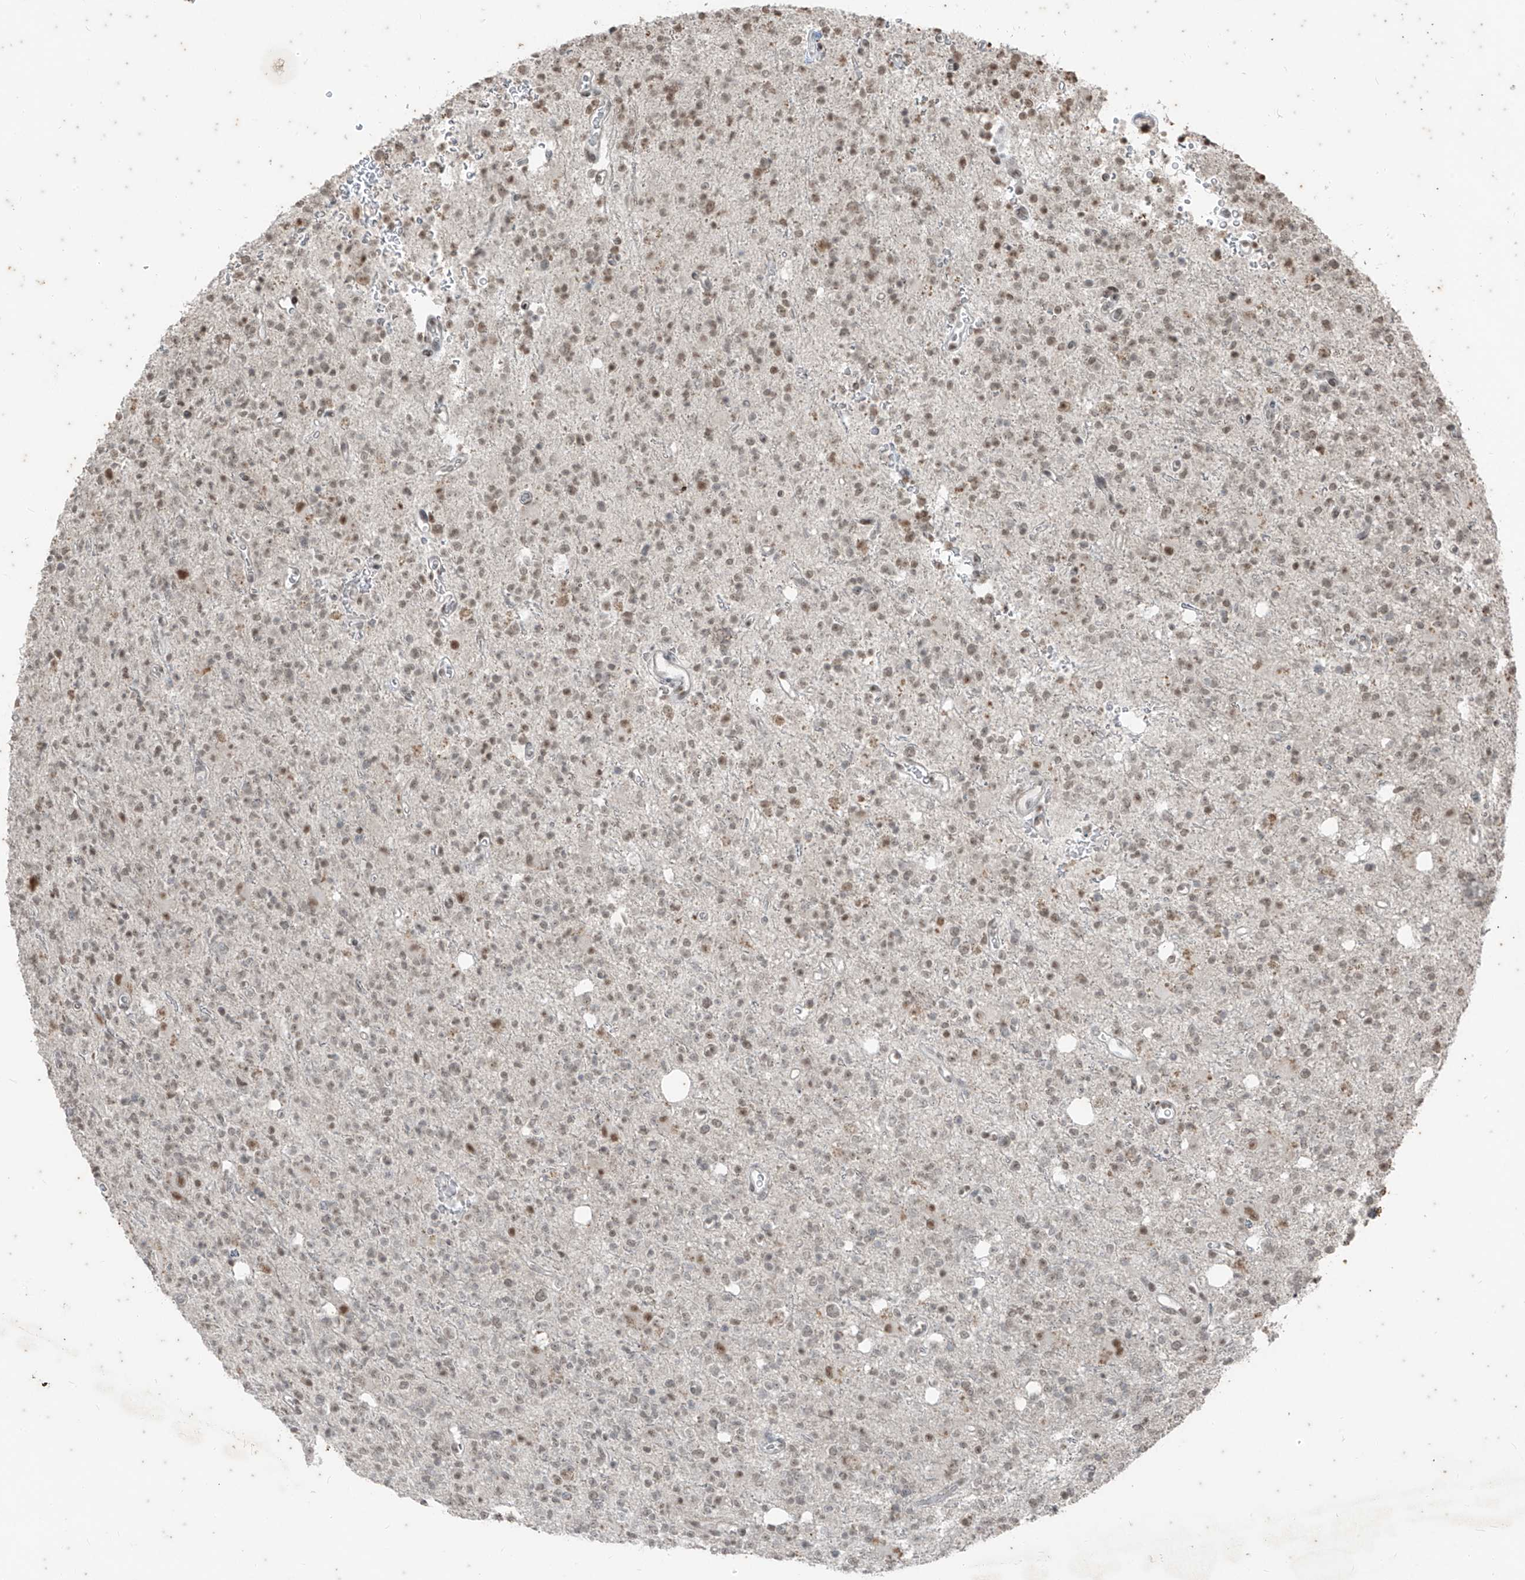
{"staining": {"intensity": "weak", "quantity": ">75%", "location": "nuclear"}, "tissue": "glioma", "cell_type": "Tumor cells", "image_type": "cancer", "snomed": [{"axis": "morphology", "description": "Glioma, malignant, High grade"}, {"axis": "topography", "description": "Brain"}], "caption": "The image shows immunohistochemical staining of glioma. There is weak nuclear staining is present in approximately >75% of tumor cells.", "gene": "ZNF354B", "patient": {"sex": "female", "age": 62}}